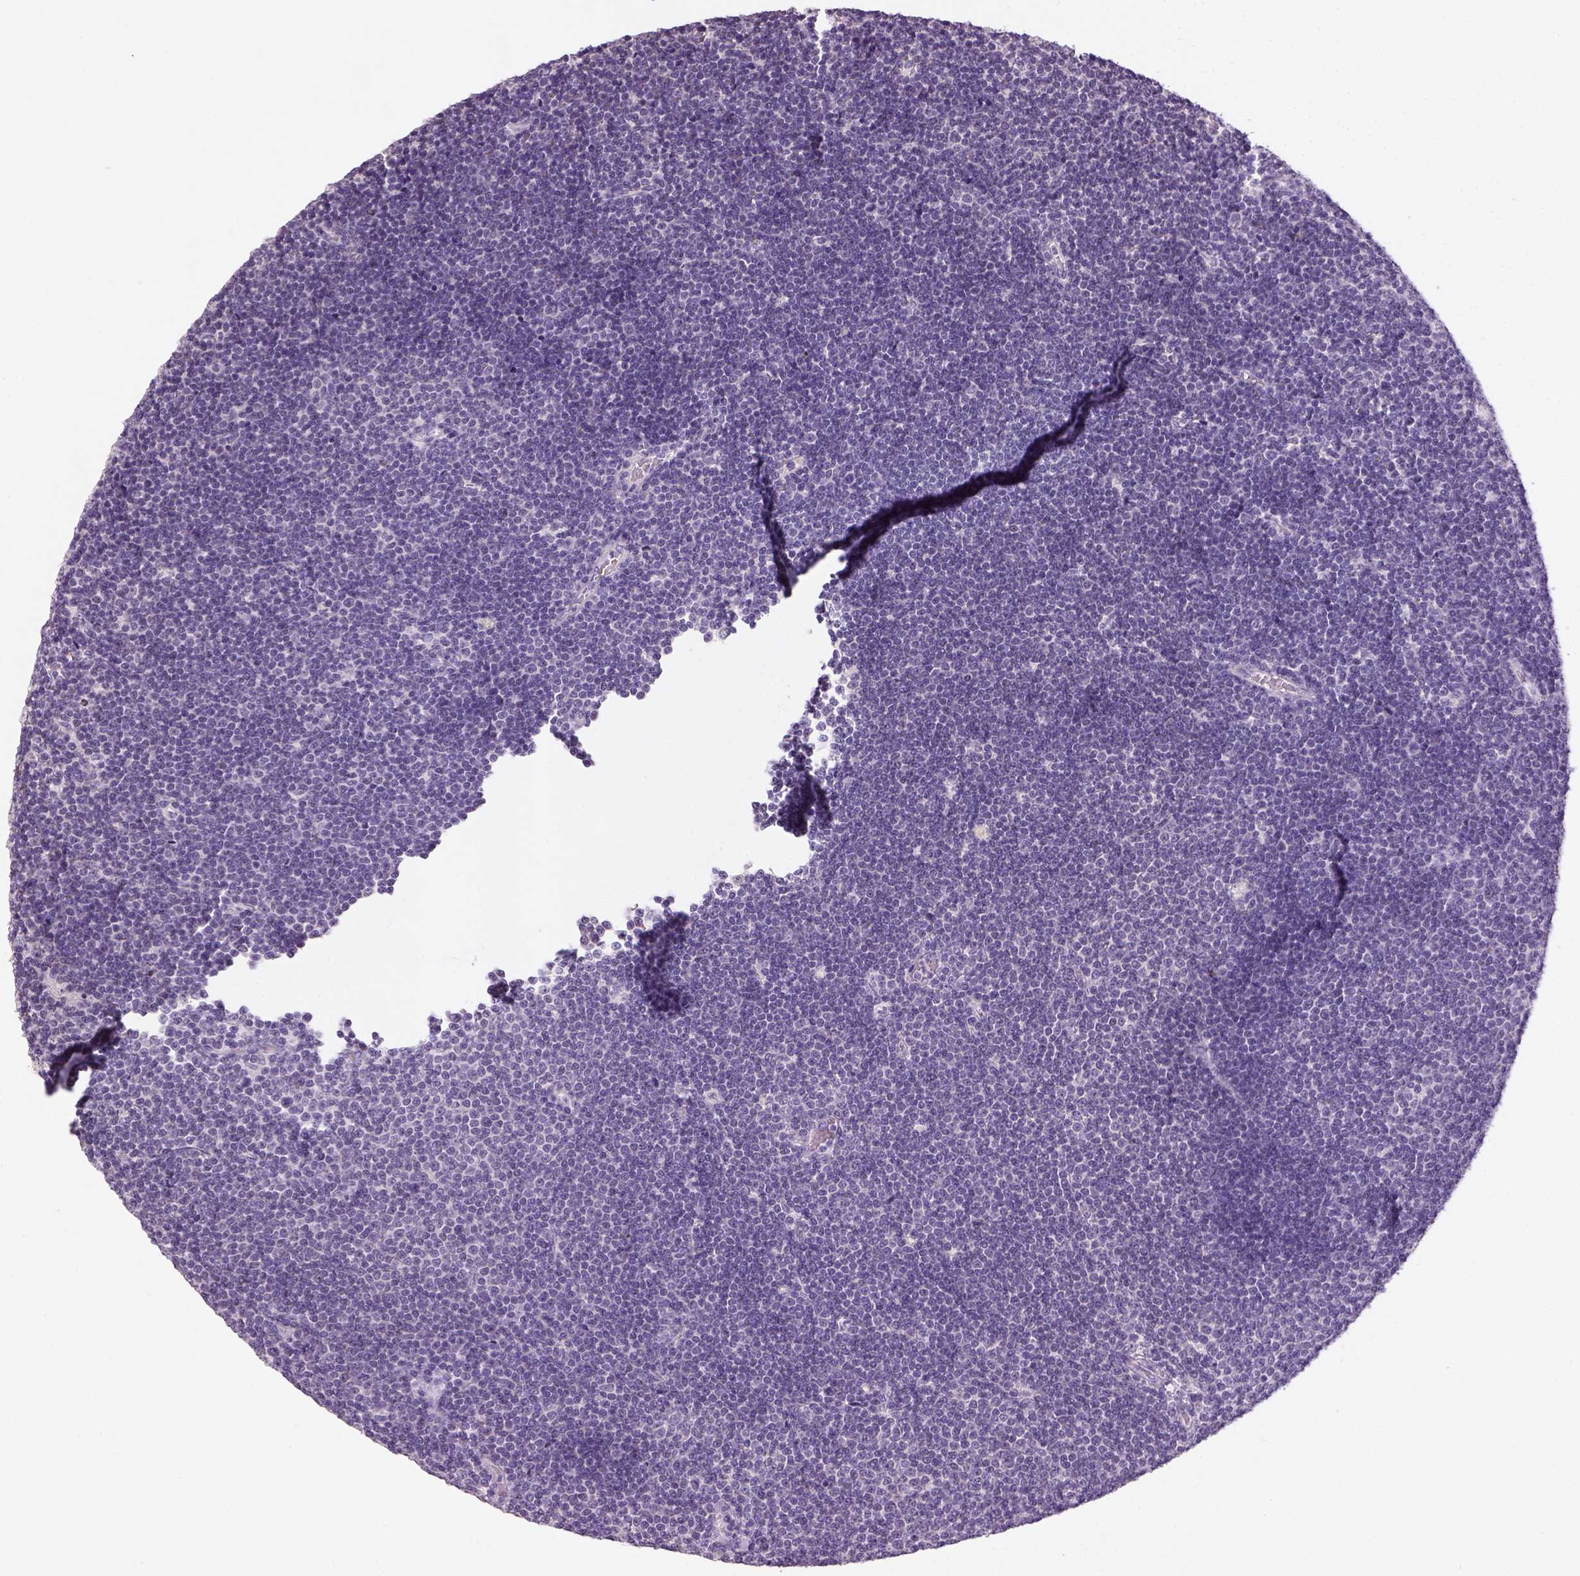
{"staining": {"intensity": "negative", "quantity": "none", "location": "none"}, "tissue": "lymphoma", "cell_type": "Tumor cells", "image_type": "cancer", "snomed": [{"axis": "morphology", "description": "Malignant lymphoma, non-Hodgkin's type, Low grade"}, {"axis": "topography", "description": "Brain"}], "caption": "Immunohistochemistry histopathology image of lymphoma stained for a protein (brown), which exhibits no positivity in tumor cells. (Brightfield microscopy of DAB immunohistochemistry at high magnification).", "gene": "NUDT6", "patient": {"sex": "female", "age": 66}}